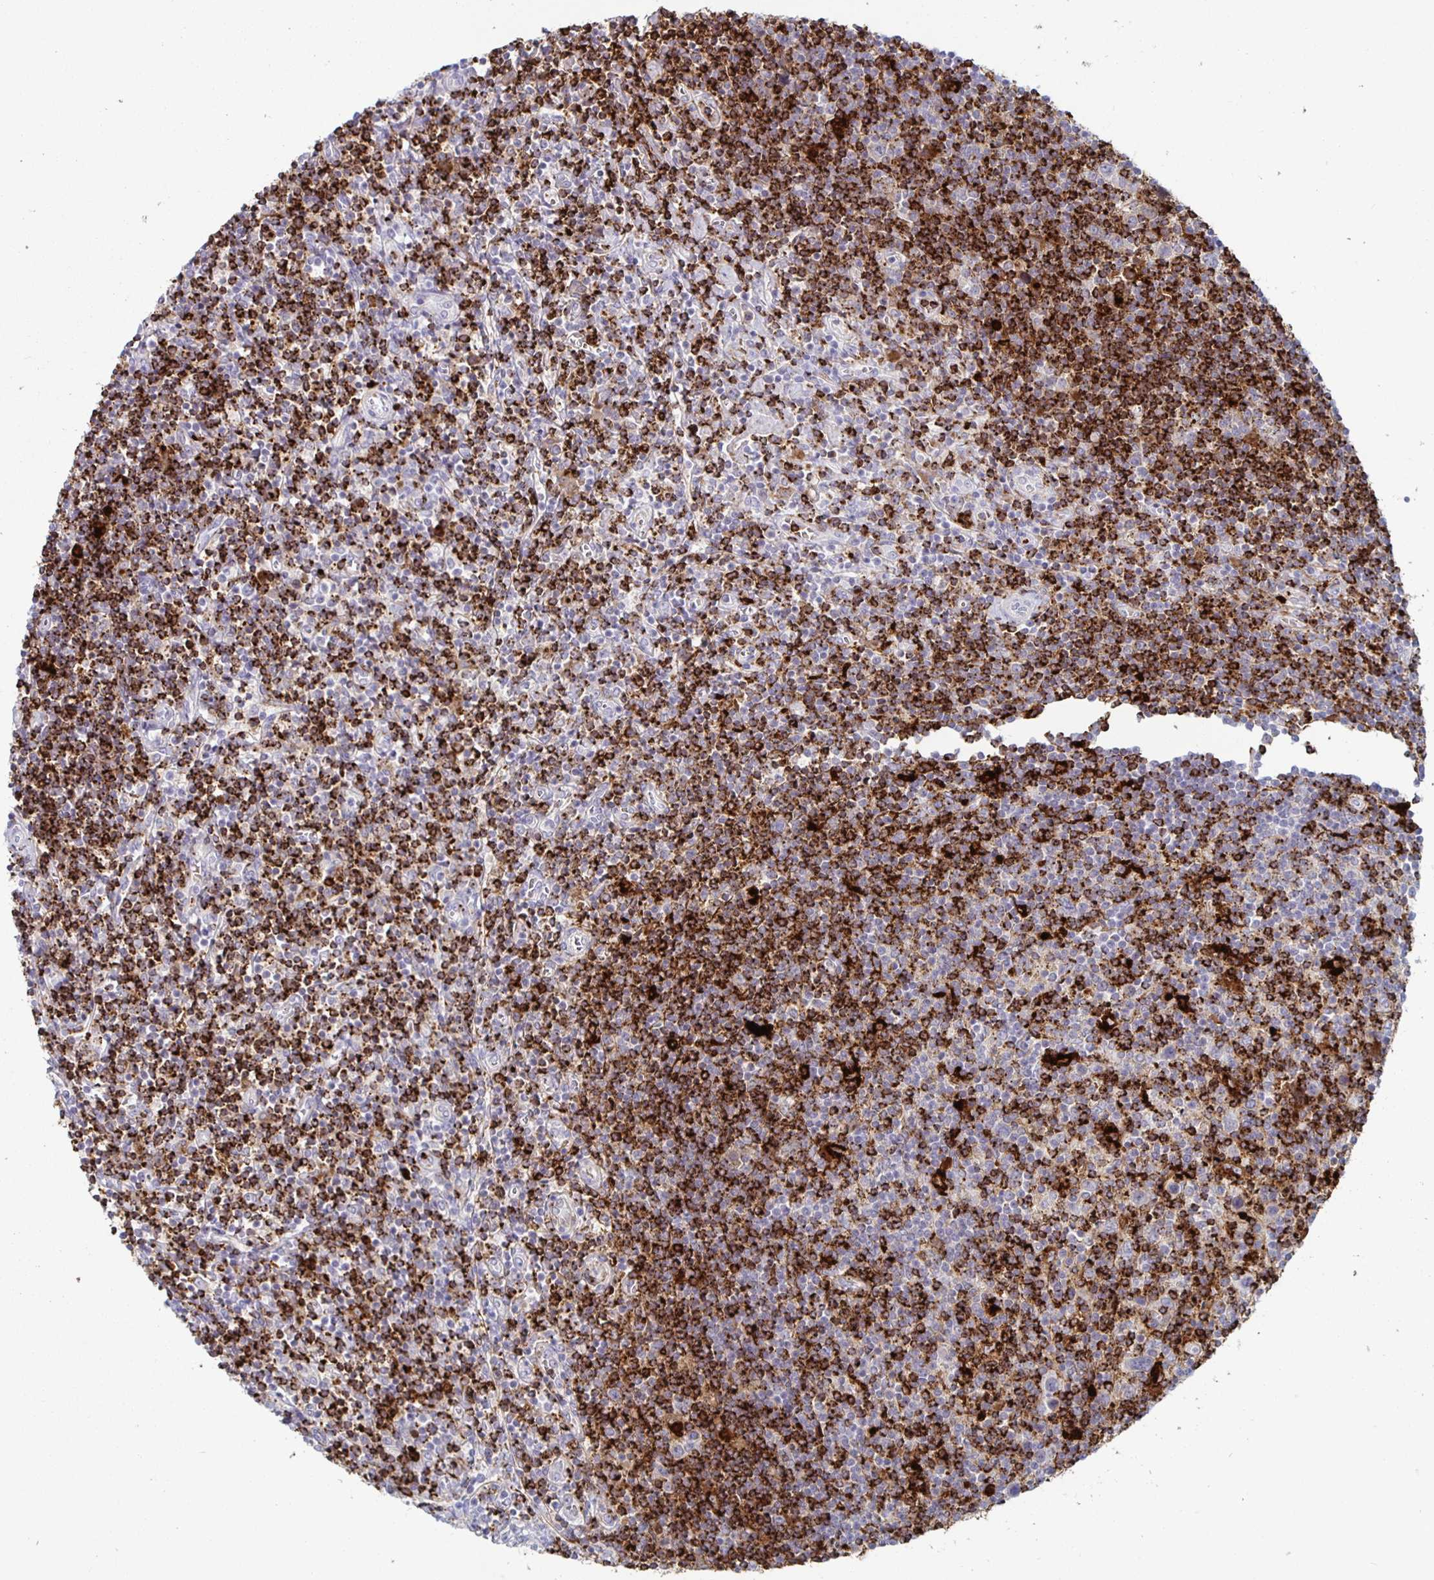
{"staining": {"intensity": "negative", "quantity": "none", "location": "none"}, "tissue": "lymphoma", "cell_type": "Tumor cells", "image_type": "cancer", "snomed": [{"axis": "morphology", "description": "Hodgkin's disease, NOS"}, {"axis": "topography", "description": "Lymph node"}], "caption": "IHC histopathology image of neoplastic tissue: human lymphoma stained with DAB (3,3'-diaminobenzidine) demonstrates no significant protein expression in tumor cells.", "gene": "GZMK", "patient": {"sex": "male", "age": 40}}